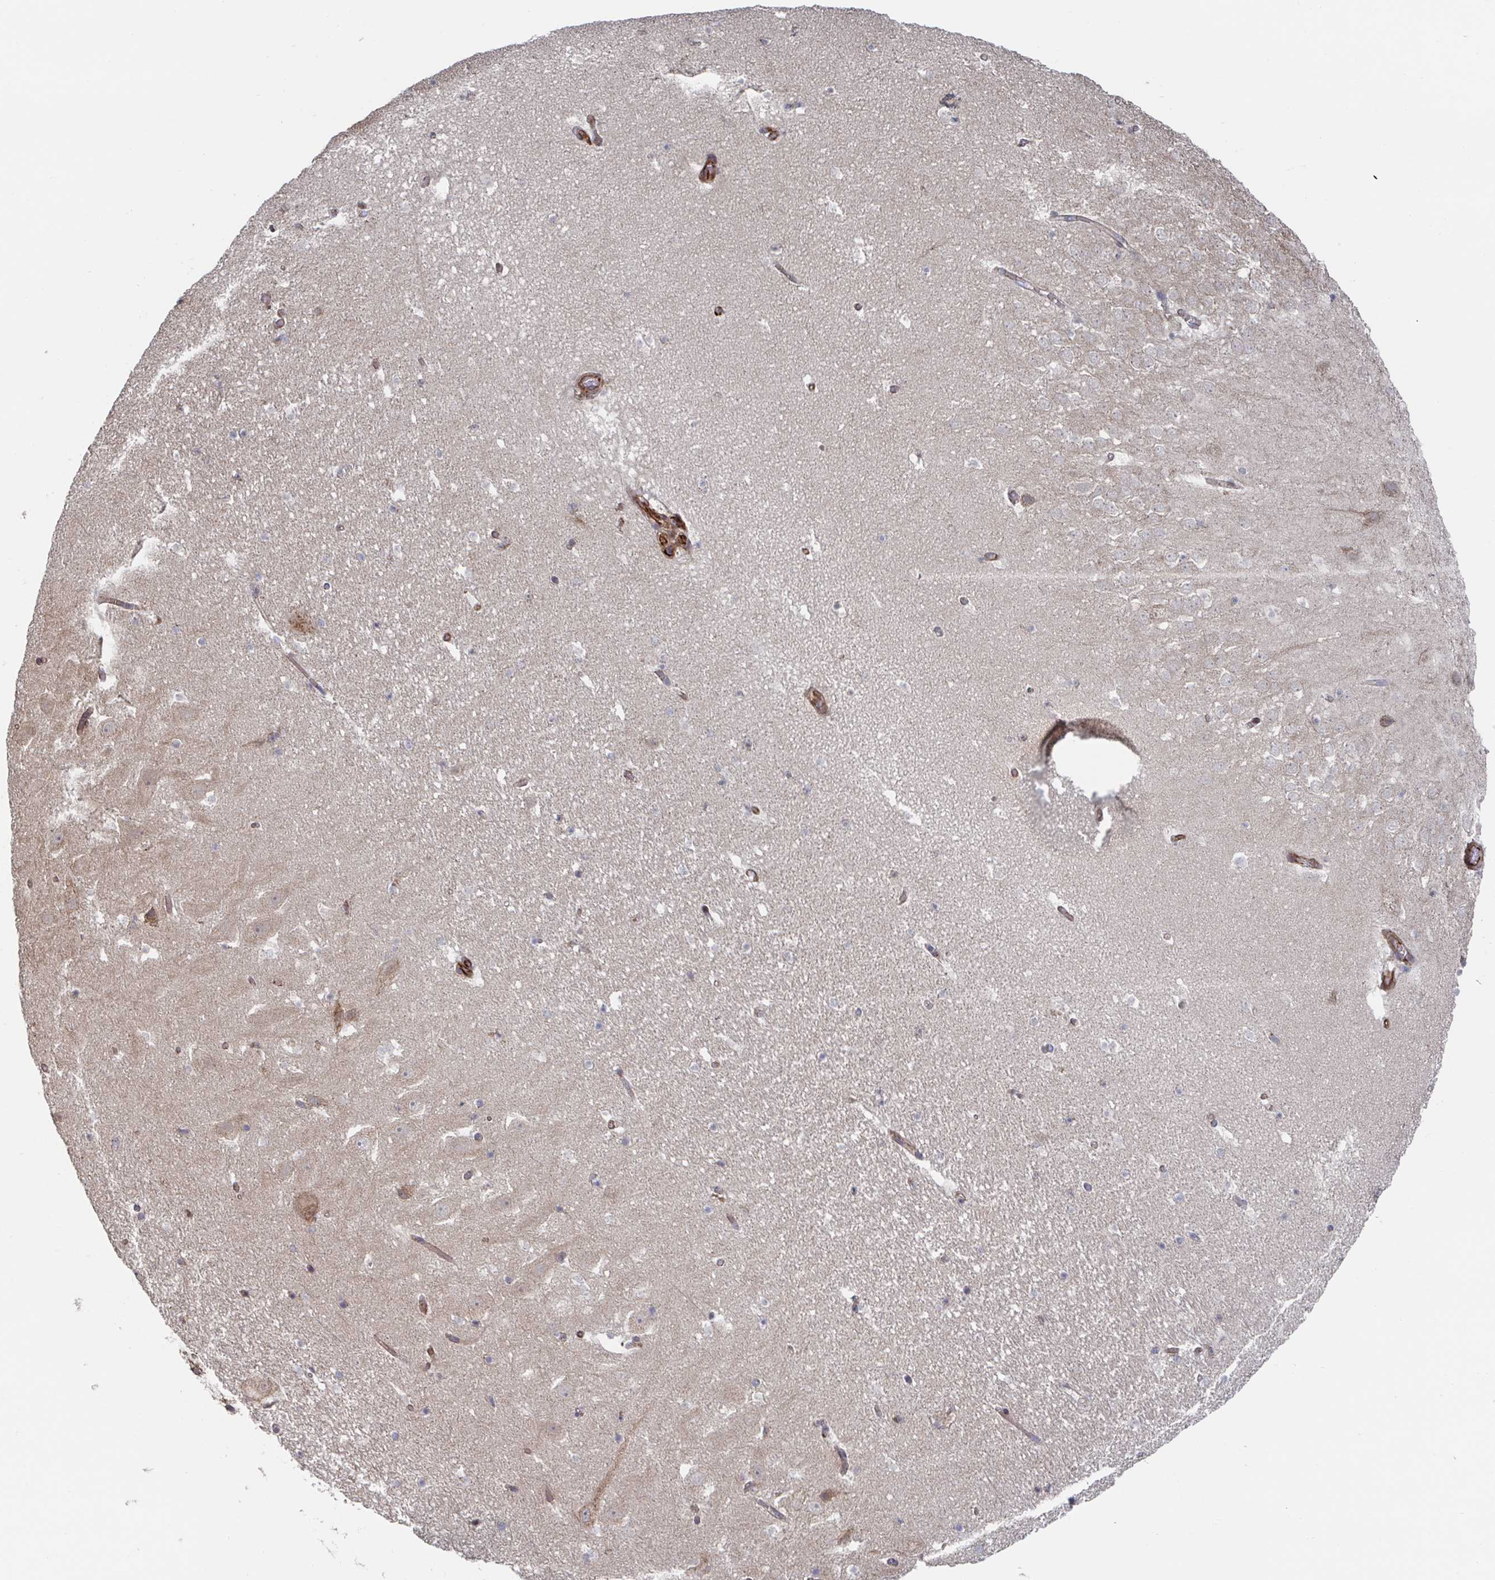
{"staining": {"intensity": "negative", "quantity": "none", "location": "none"}, "tissue": "hippocampus", "cell_type": "Glial cells", "image_type": "normal", "snomed": [{"axis": "morphology", "description": "Normal tissue, NOS"}, {"axis": "topography", "description": "Hippocampus"}], "caption": "Immunohistochemical staining of normal hippocampus reveals no significant staining in glial cells. (DAB immunohistochemistry, high magnification).", "gene": "DVL3", "patient": {"sex": "female", "age": 42}}